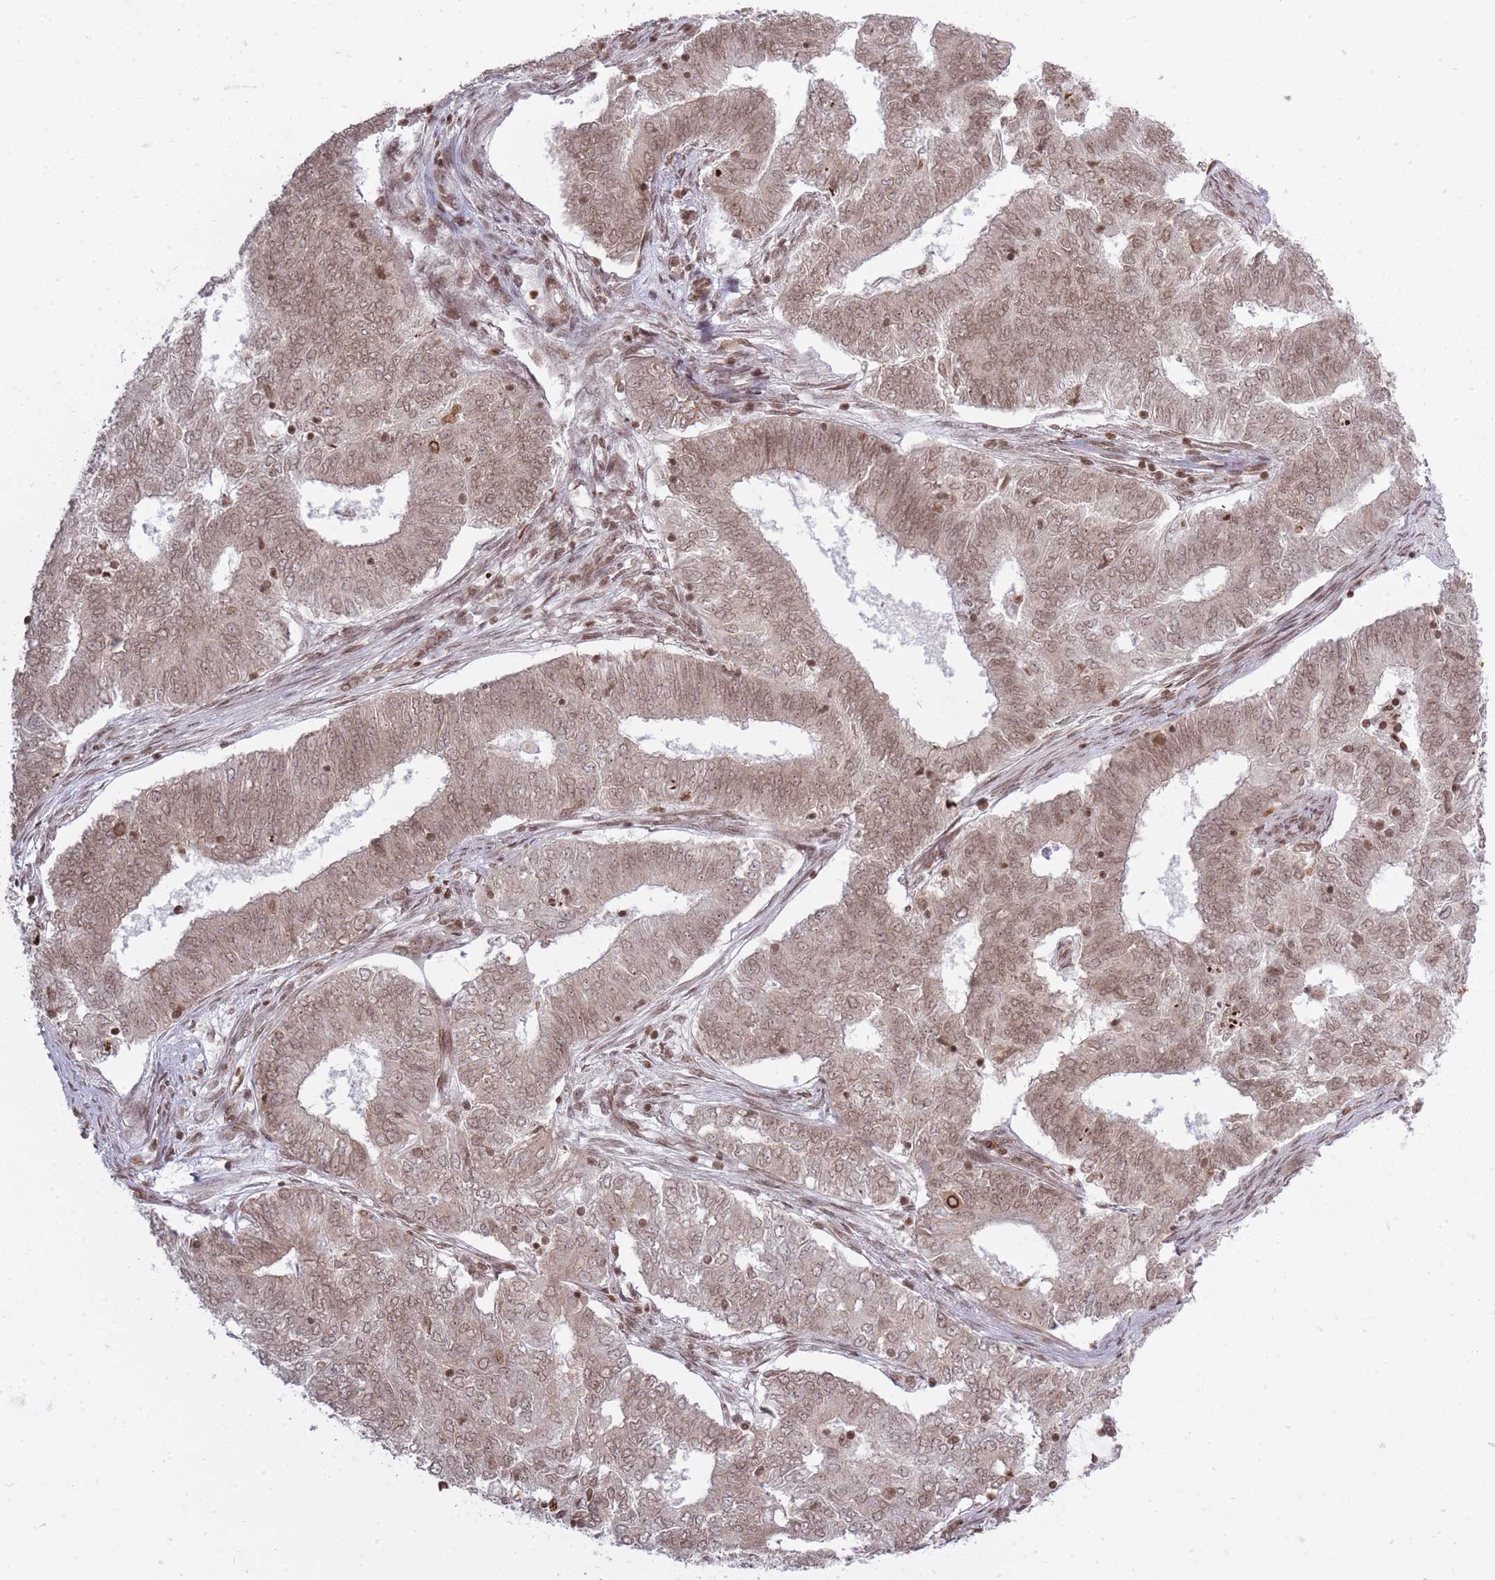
{"staining": {"intensity": "weak", "quantity": ">75%", "location": "cytoplasmic/membranous,nuclear"}, "tissue": "endometrial cancer", "cell_type": "Tumor cells", "image_type": "cancer", "snomed": [{"axis": "morphology", "description": "Adenocarcinoma, NOS"}, {"axis": "topography", "description": "Endometrium"}], "caption": "The micrograph shows staining of endometrial adenocarcinoma, revealing weak cytoplasmic/membranous and nuclear protein staining (brown color) within tumor cells.", "gene": "TMC6", "patient": {"sex": "female", "age": 62}}